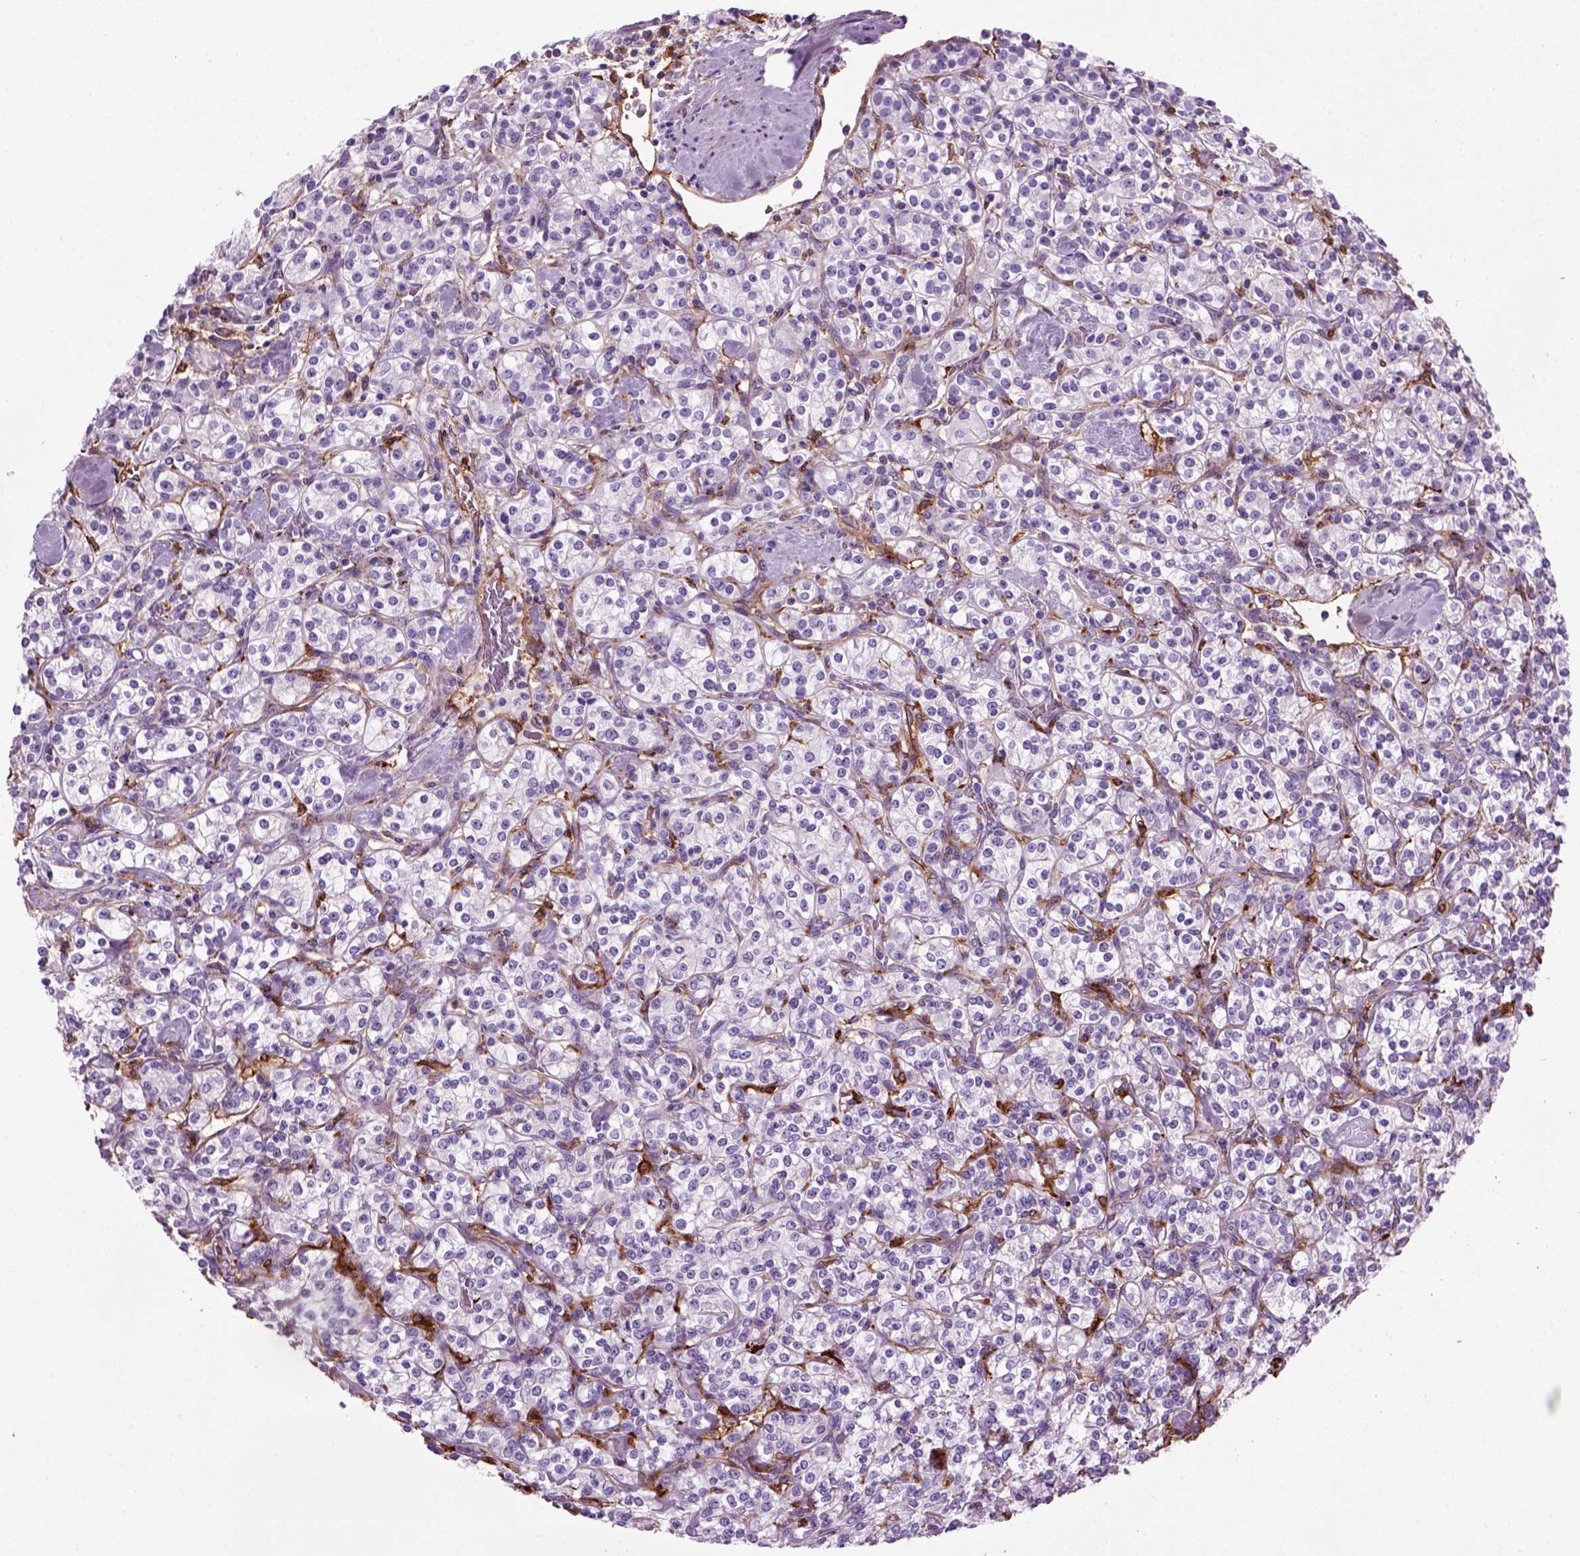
{"staining": {"intensity": "negative", "quantity": "none", "location": "none"}, "tissue": "renal cancer", "cell_type": "Tumor cells", "image_type": "cancer", "snomed": [{"axis": "morphology", "description": "Adenocarcinoma, NOS"}, {"axis": "topography", "description": "Kidney"}], "caption": "Tumor cells show no significant protein staining in renal cancer (adenocarcinoma).", "gene": "MARCKS", "patient": {"sex": "male", "age": 77}}